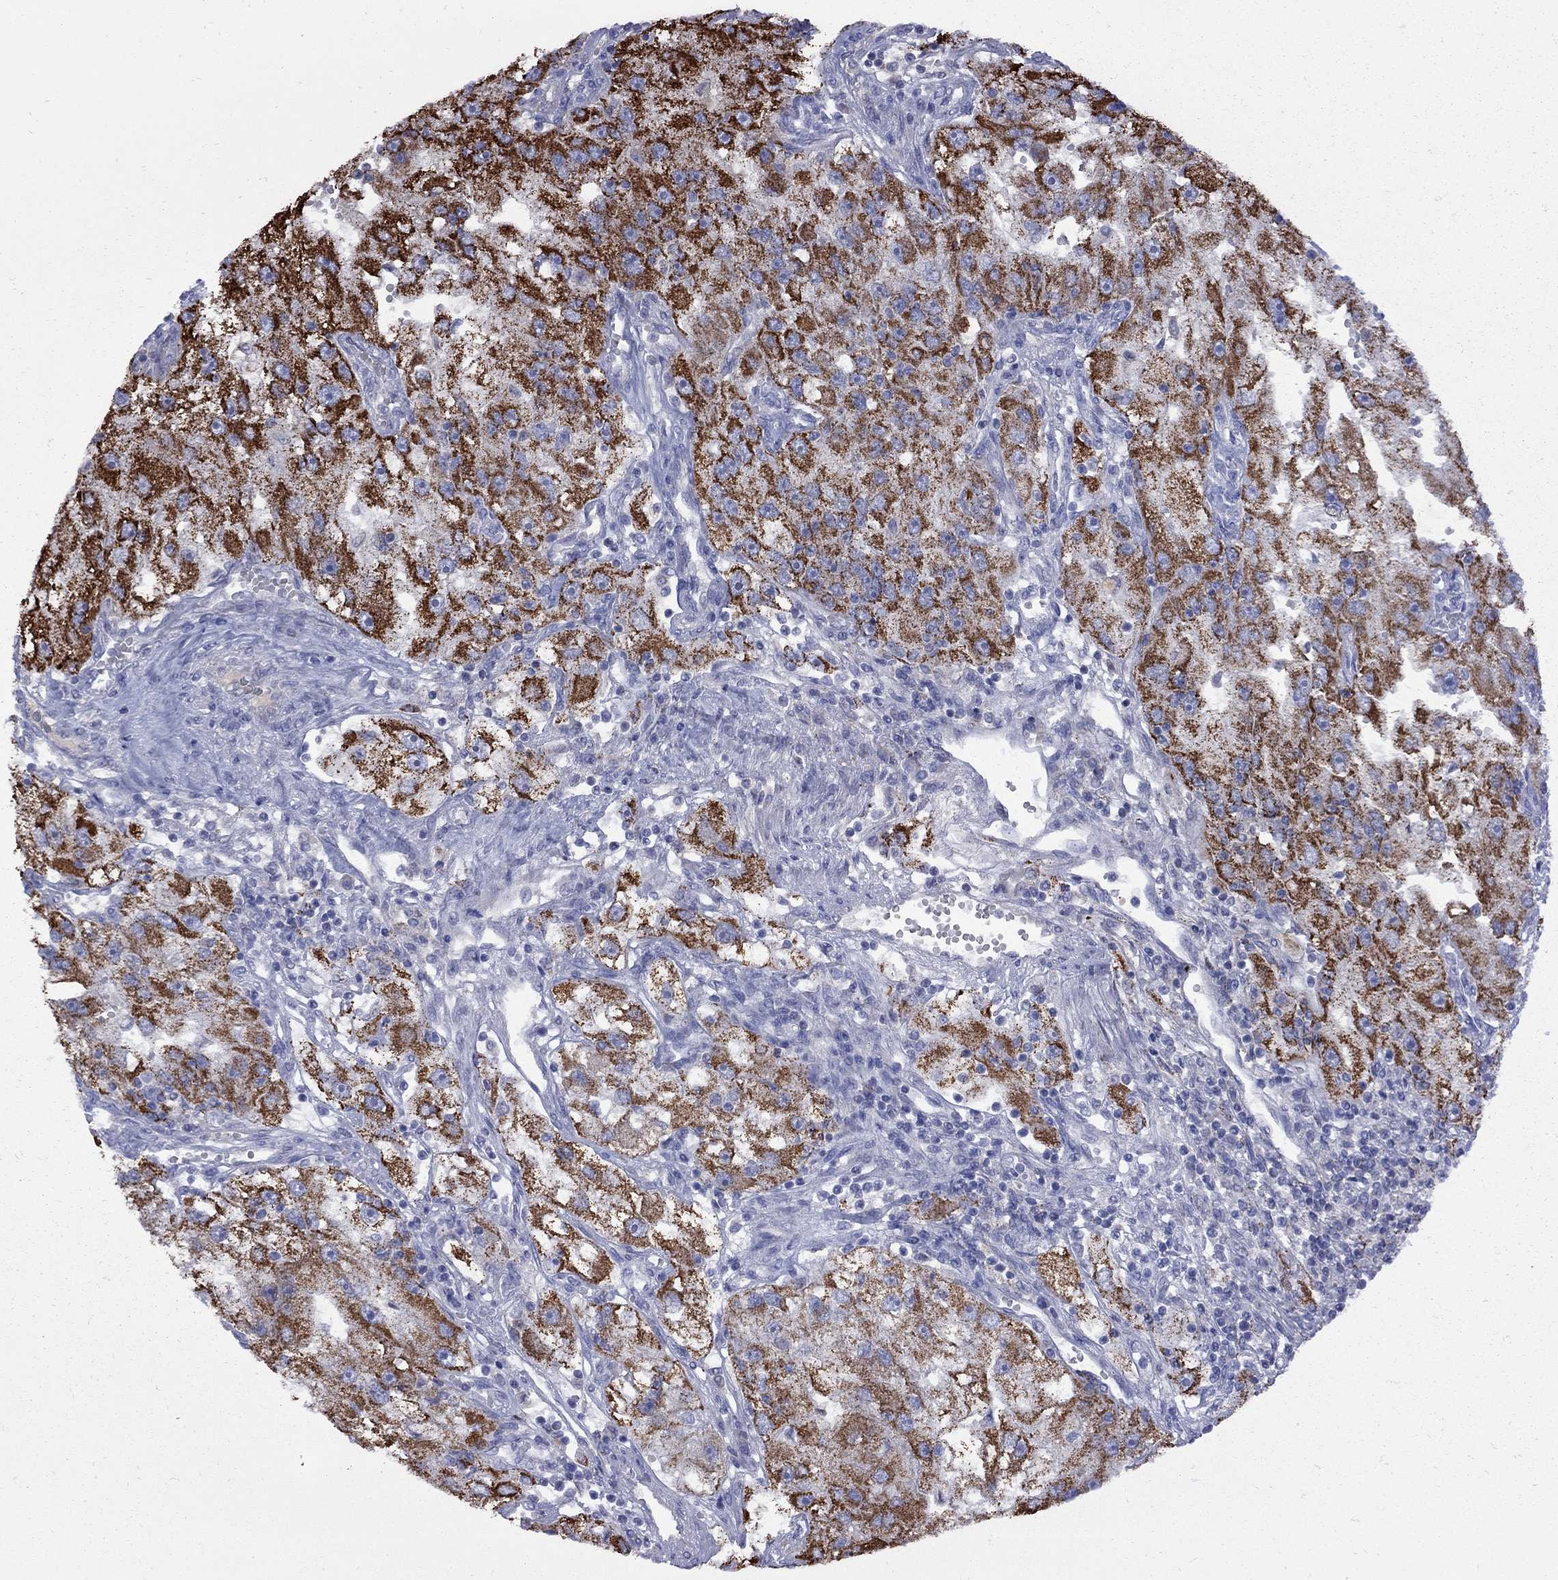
{"staining": {"intensity": "strong", "quantity": "25%-75%", "location": "cytoplasmic/membranous"}, "tissue": "renal cancer", "cell_type": "Tumor cells", "image_type": "cancer", "snomed": [{"axis": "morphology", "description": "Adenocarcinoma, NOS"}, {"axis": "topography", "description": "Kidney"}], "caption": "Immunohistochemistry (IHC) image of human renal cancer stained for a protein (brown), which reveals high levels of strong cytoplasmic/membranous staining in approximately 25%-75% of tumor cells.", "gene": "SESTD1", "patient": {"sex": "male", "age": 63}}